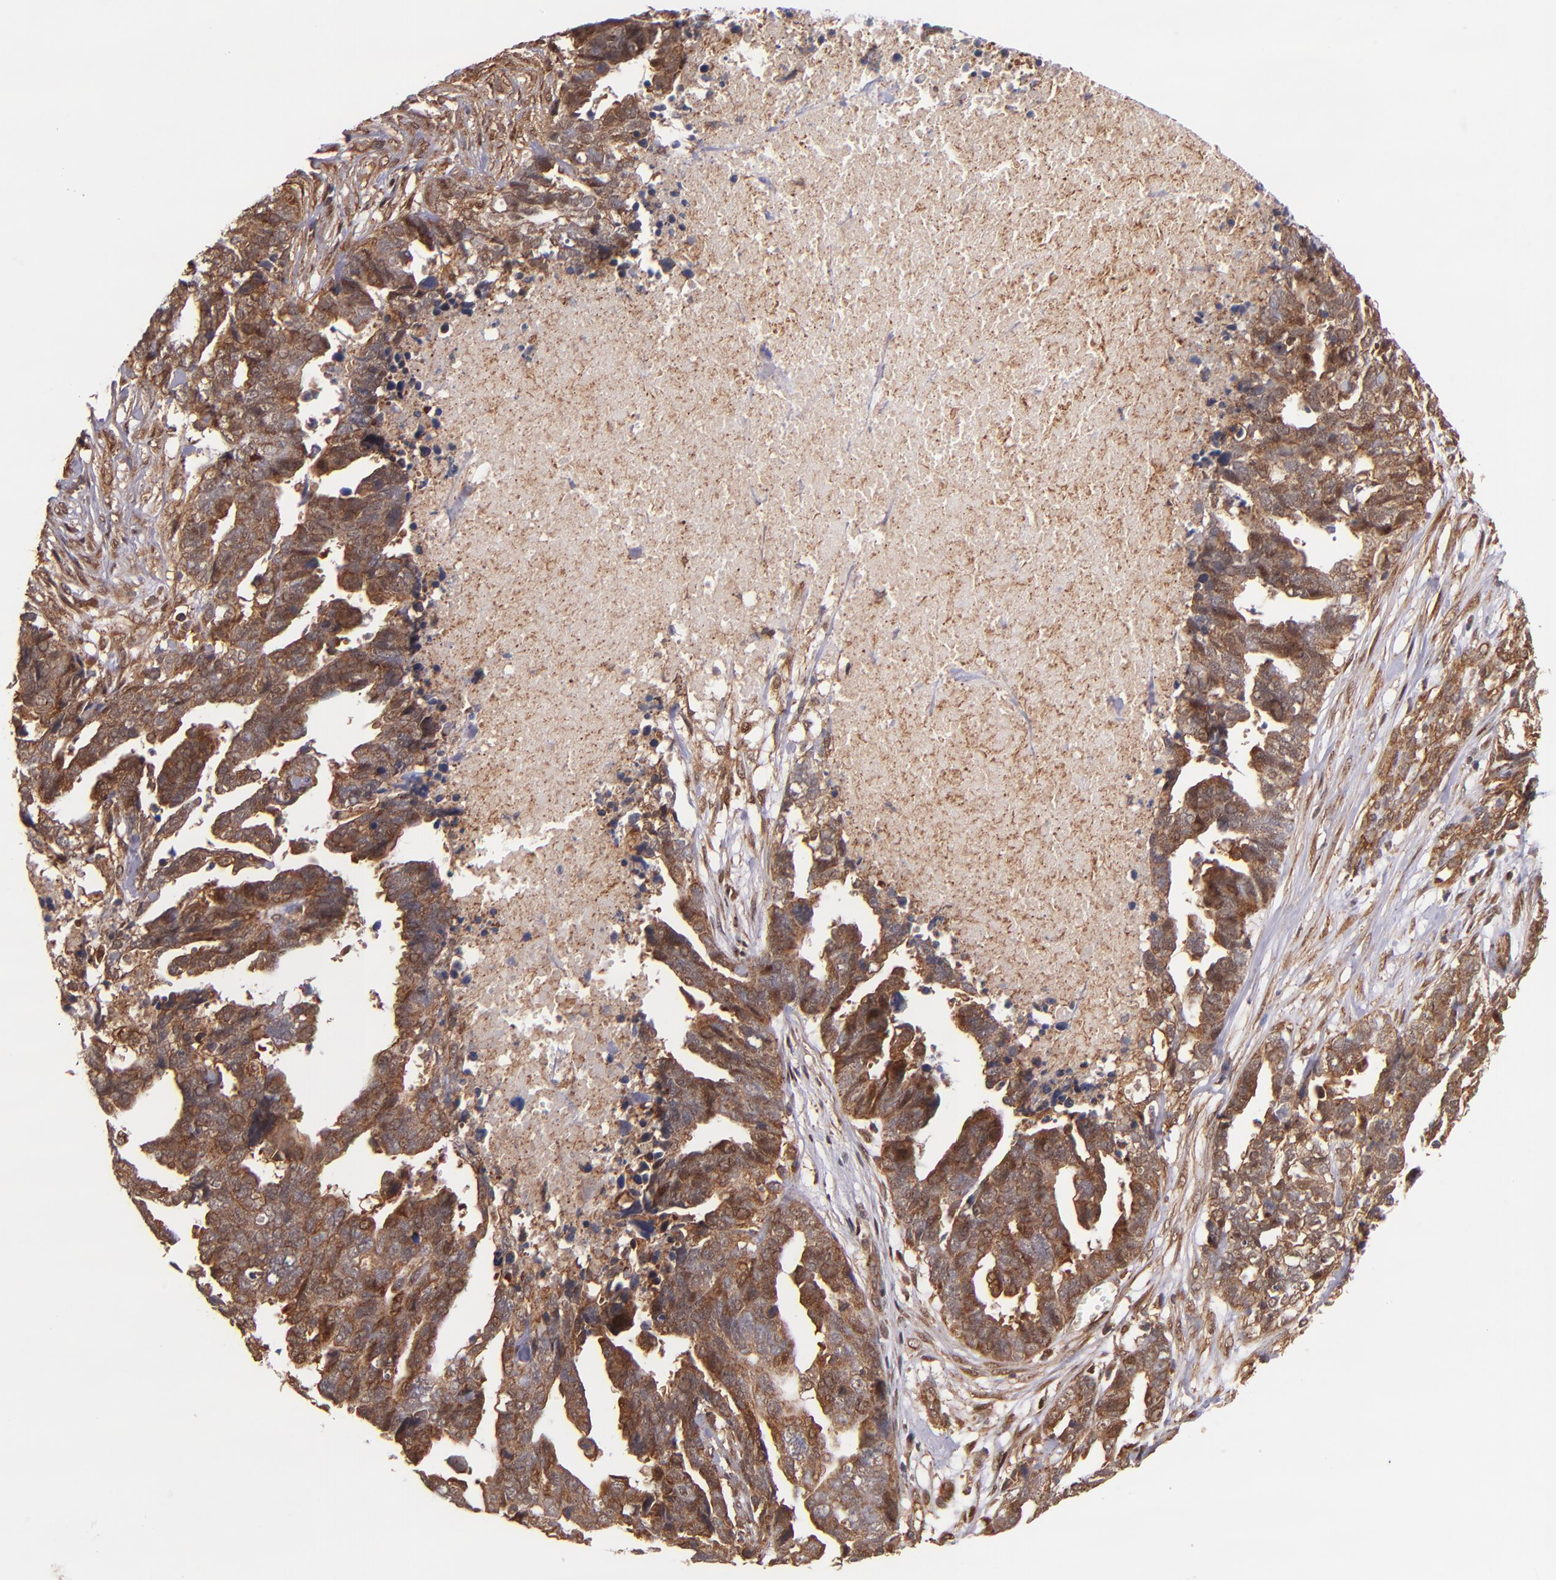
{"staining": {"intensity": "strong", "quantity": ">75%", "location": "cytoplasmic/membranous"}, "tissue": "ovarian cancer", "cell_type": "Tumor cells", "image_type": "cancer", "snomed": [{"axis": "morphology", "description": "Normal tissue, NOS"}, {"axis": "morphology", "description": "Cystadenocarcinoma, serous, NOS"}, {"axis": "topography", "description": "Fallopian tube"}, {"axis": "topography", "description": "Ovary"}], "caption": "Ovarian cancer (serous cystadenocarcinoma) tissue reveals strong cytoplasmic/membranous expression in about >75% of tumor cells, visualized by immunohistochemistry.", "gene": "STX8", "patient": {"sex": "female", "age": 56}}